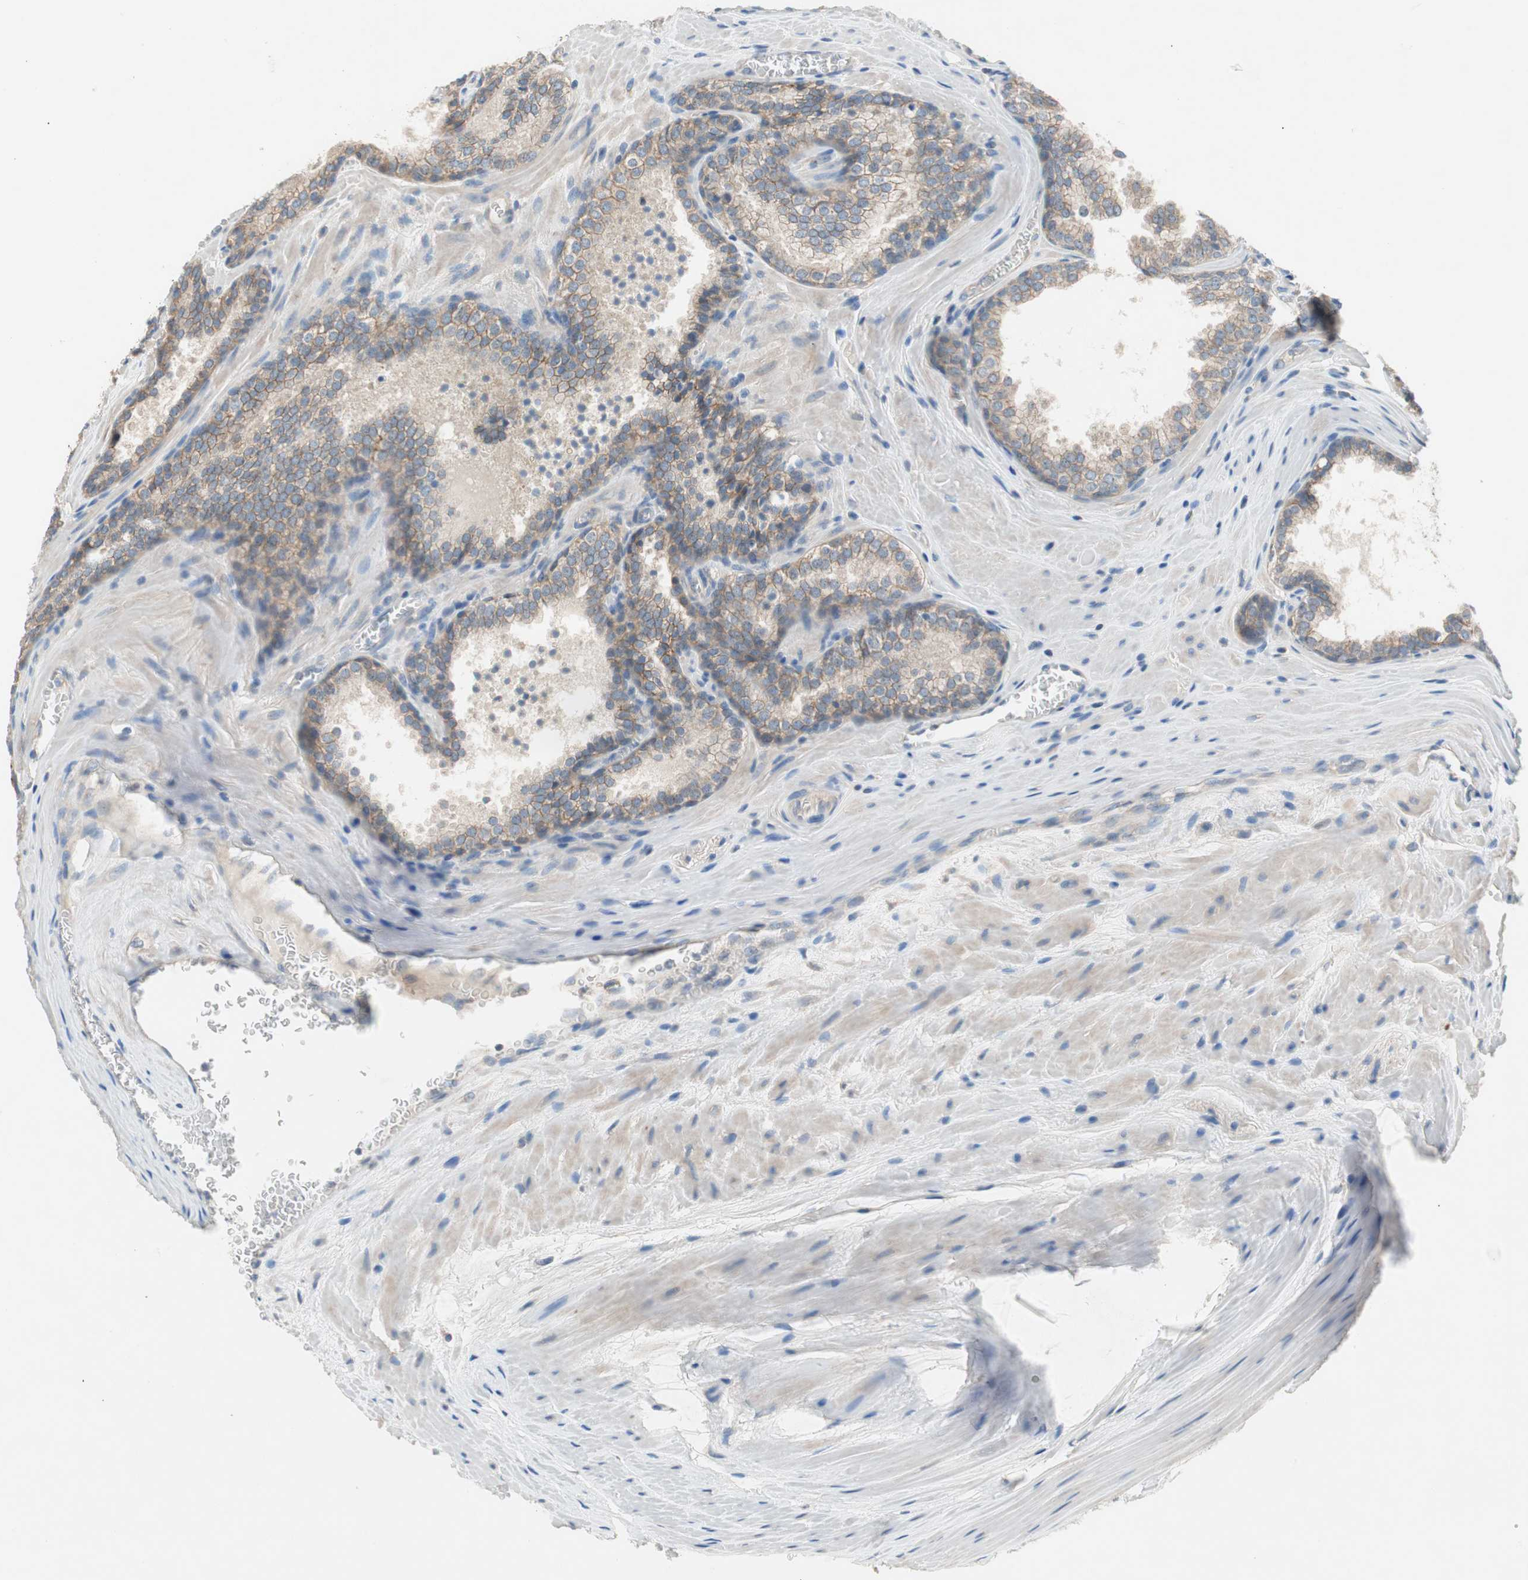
{"staining": {"intensity": "weak", "quantity": "25%-75%", "location": "cytoplasmic/membranous"}, "tissue": "prostate cancer", "cell_type": "Tumor cells", "image_type": "cancer", "snomed": [{"axis": "morphology", "description": "Adenocarcinoma, Low grade"}, {"axis": "topography", "description": "Prostate"}], "caption": "Protein analysis of prostate cancer (low-grade adenocarcinoma) tissue displays weak cytoplasmic/membranous positivity in approximately 25%-75% of tumor cells.", "gene": "GLUL", "patient": {"sex": "male", "age": 60}}